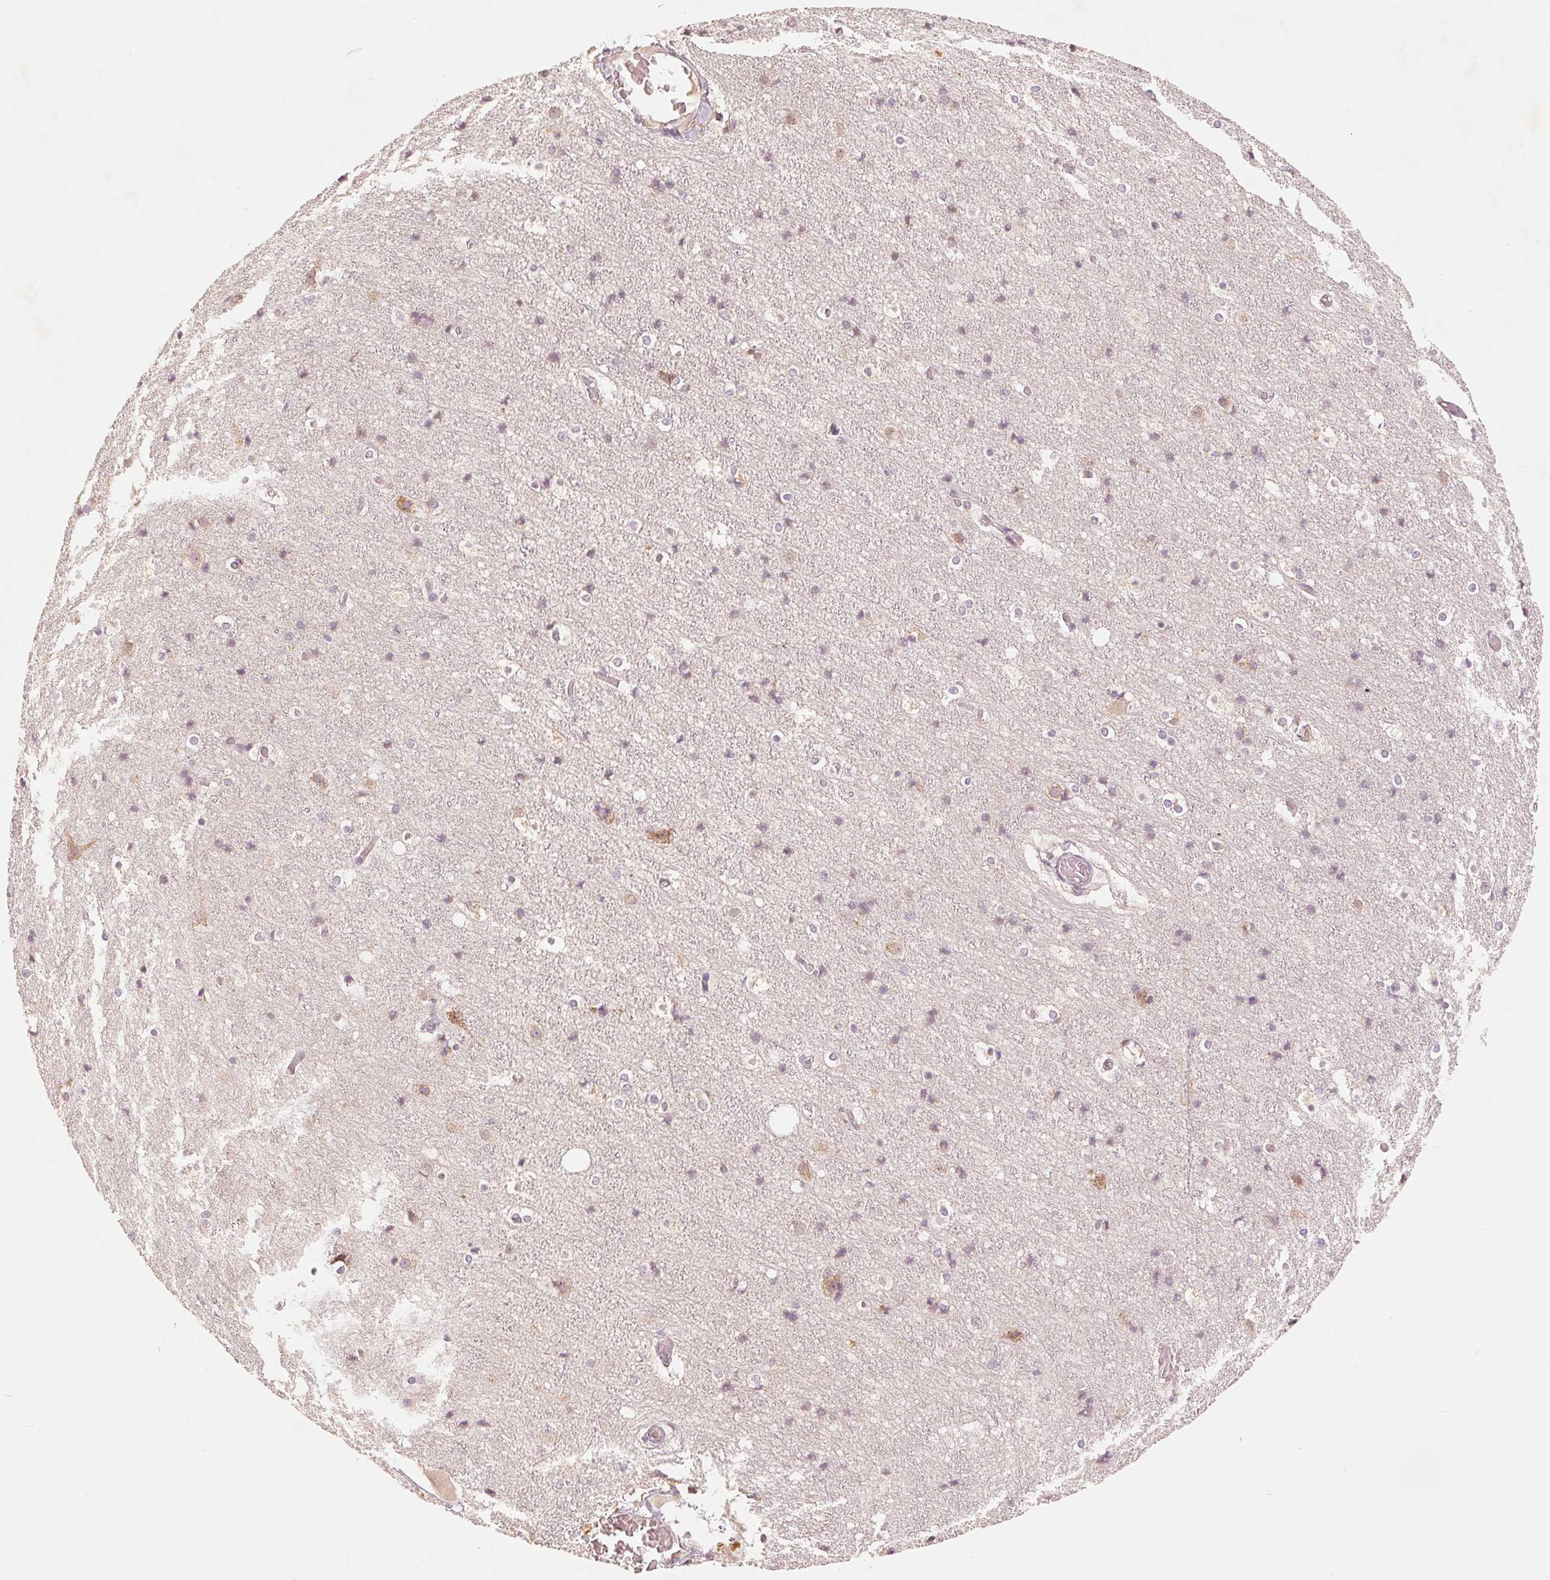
{"staining": {"intensity": "negative", "quantity": "none", "location": "none"}, "tissue": "cerebral cortex", "cell_type": "Endothelial cells", "image_type": "normal", "snomed": [{"axis": "morphology", "description": "Normal tissue, NOS"}, {"axis": "topography", "description": "Cerebral cortex"}], "caption": "Endothelial cells are negative for protein expression in unremarkable human cerebral cortex. (DAB immunohistochemistry (IHC), high magnification).", "gene": "GHITM", "patient": {"sex": "female", "age": 52}}